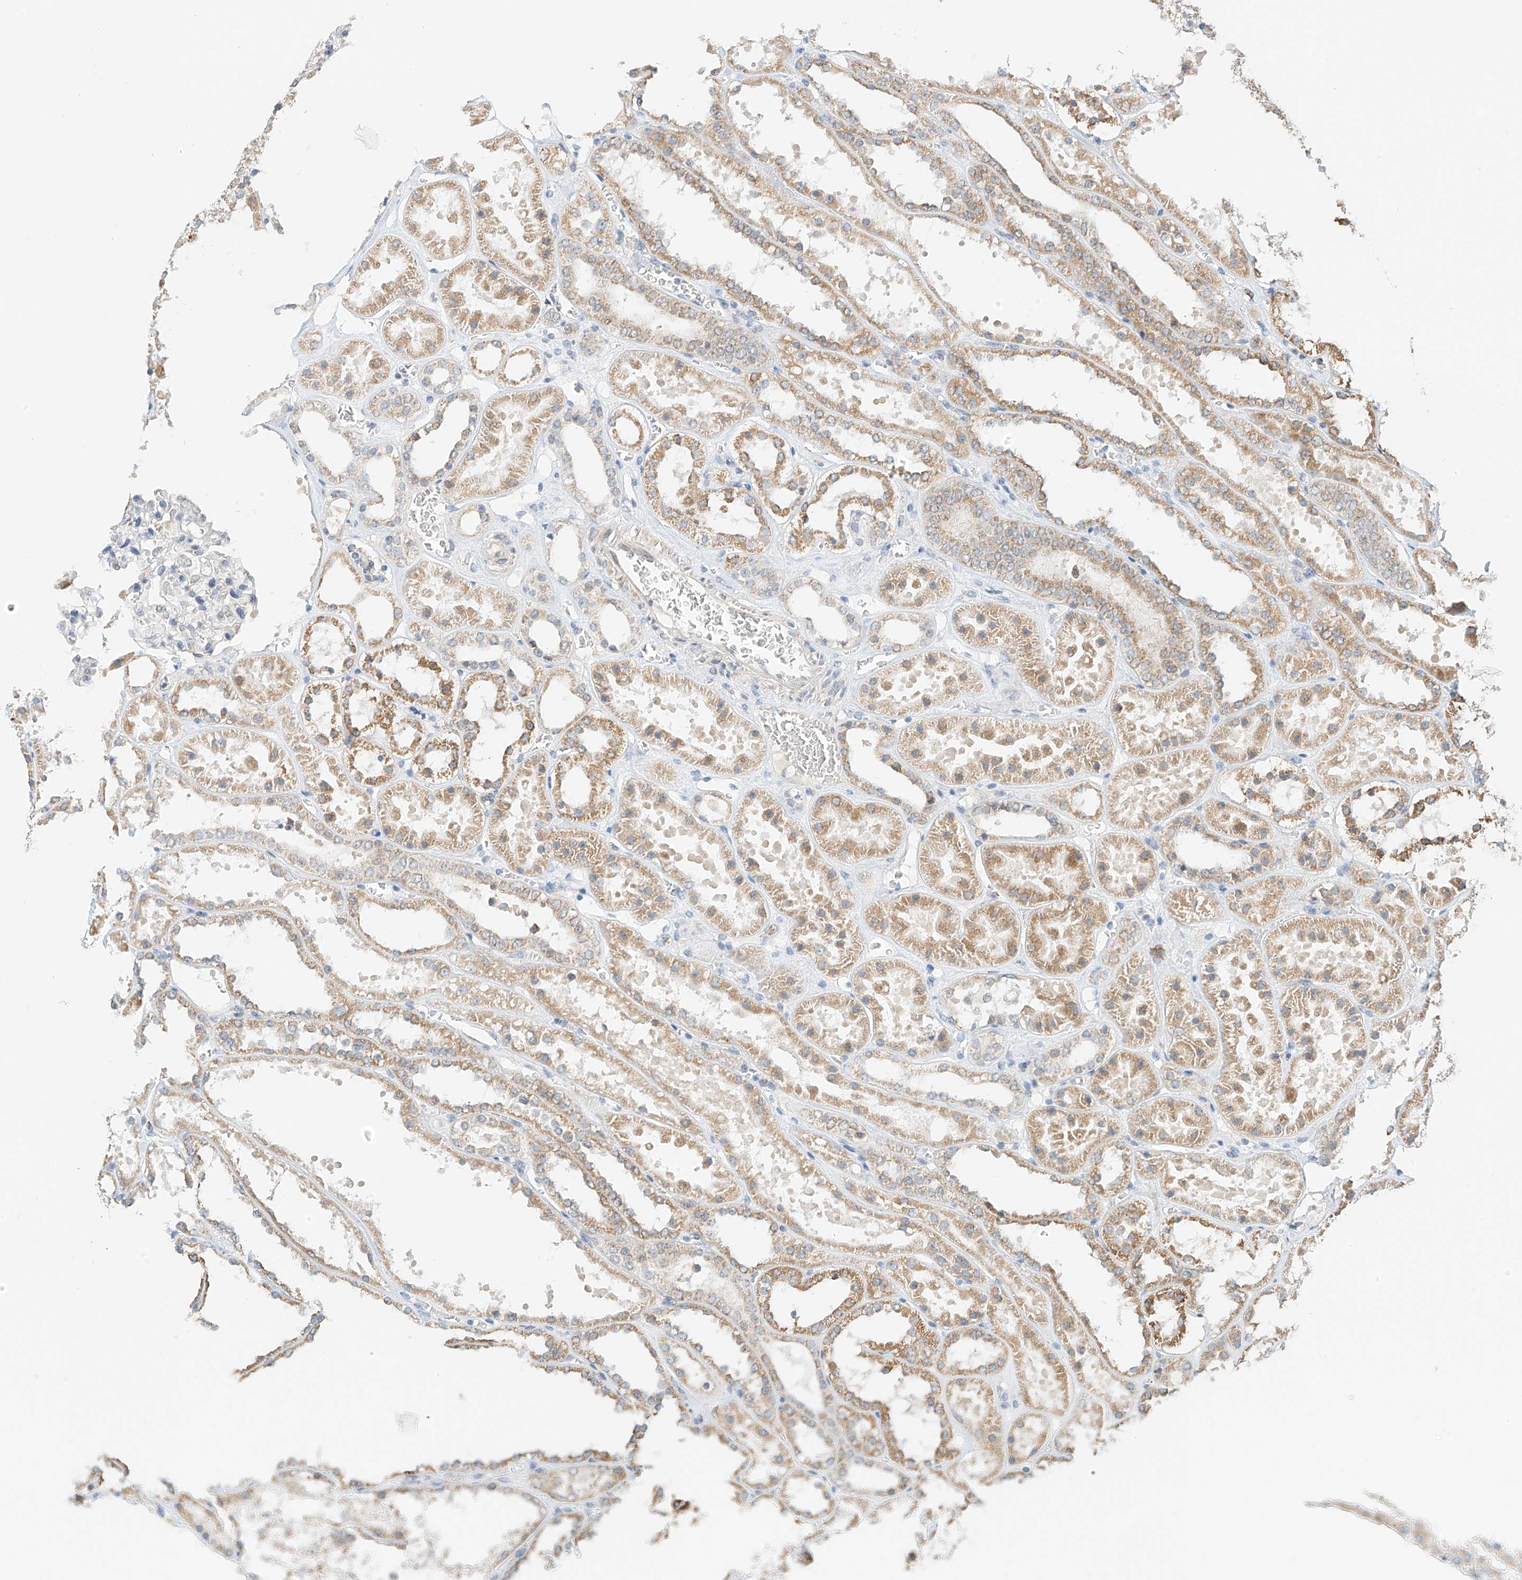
{"staining": {"intensity": "weak", "quantity": "<25%", "location": "cytoplasmic/membranous"}, "tissue": "kidney", "cell_type": "Cells in glomeruli", "image_type": "normal", "snomed": [{"axis": "morphology", "description": "Normal tissue, NOS"}, {"axis": "topography", "description": "Kidney"}], "caption": "Immunohistochemical staining of unremarkable kidney exhibits no significant expression in cells in glomeruli.", "gene": "PPA2", "patient": {"sex": "female", "age": 41}}